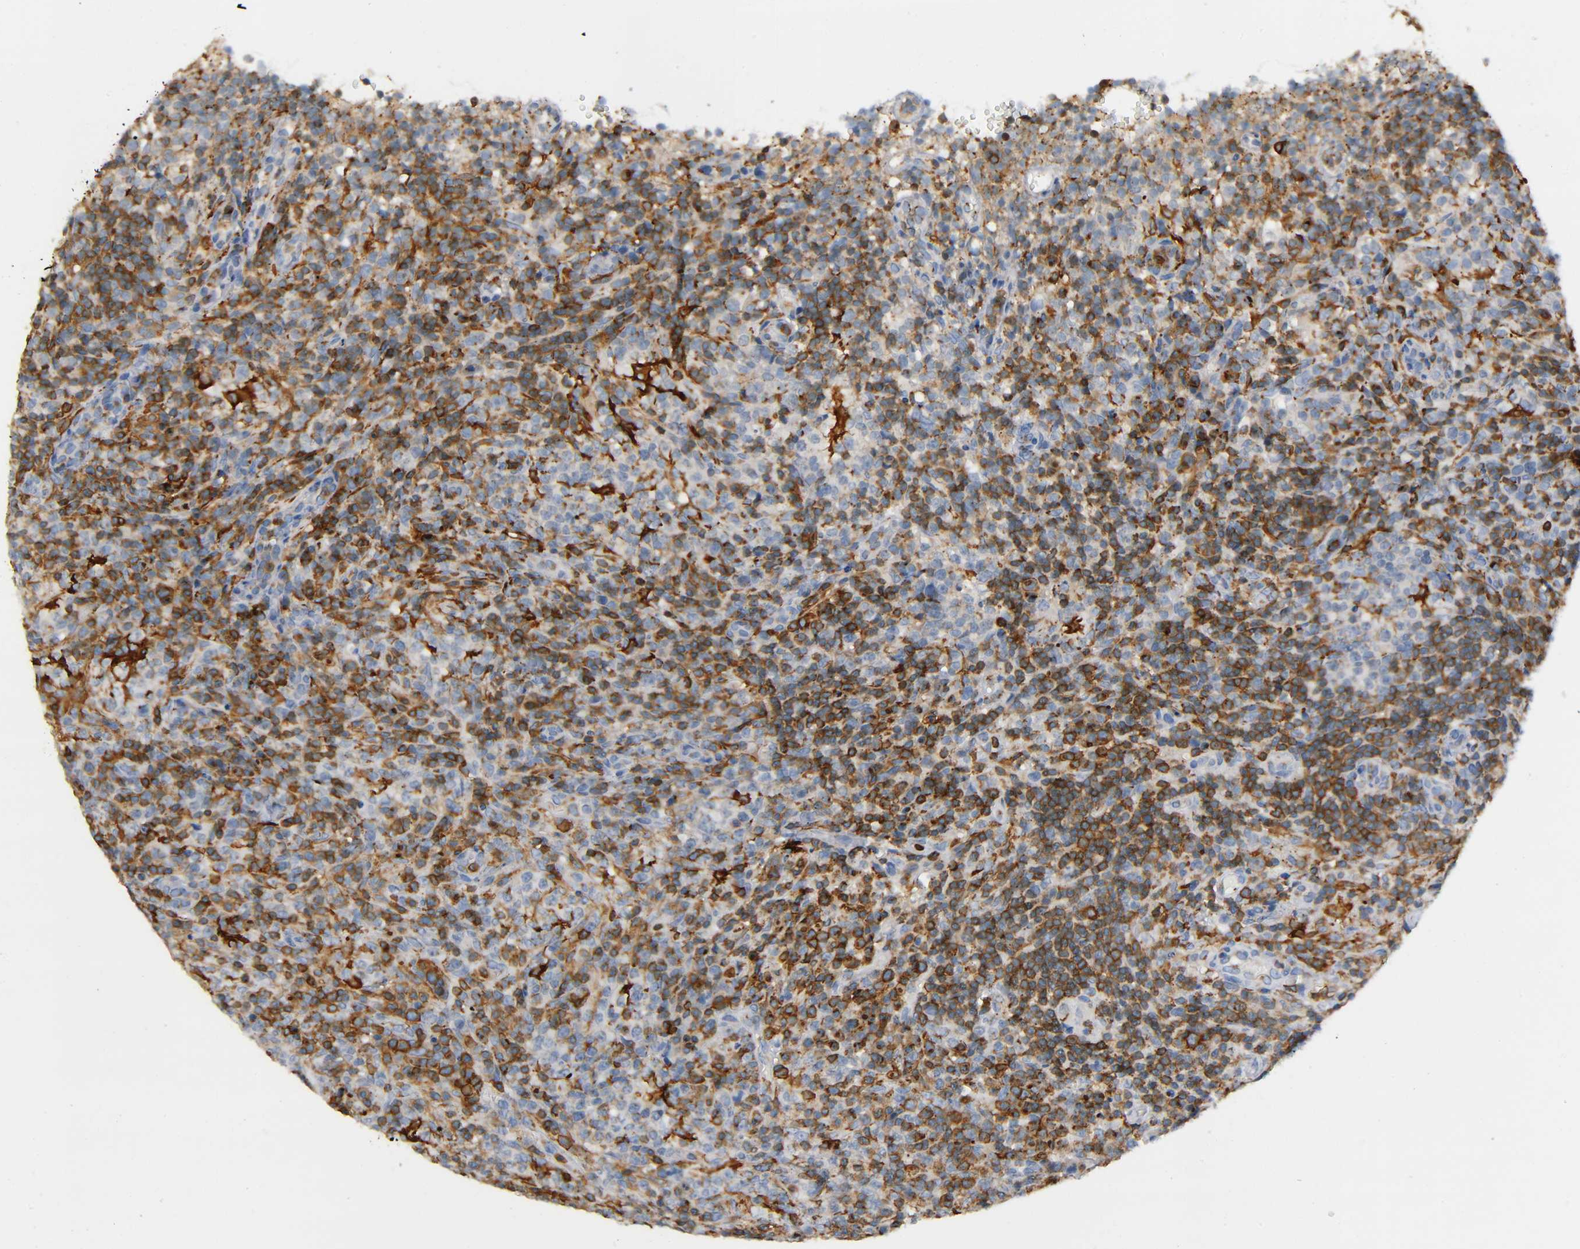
{"staining": {"intensity": "strong", "quantity": ">75%", "location": "cytoplasmic/membranous"}, "tissue": "lymphoma", "cell_type": "Tumor cells", "image_type": "cancer", "snomed": [{"axis": "morphology", "description": "Malignant lymphoma, non-Hodgkin's type, High grade"}, {"axis": "topography", "description": "Lymph node"}], "caption": "This is a photomicrograph of immunohistochemistry (IHC) staining of lymphoma, which shows strong staining in the cytoplasmic/membranous of tumor cells.", "gene": "CAPN10", "patient": {"sex": "female", "age": 76}}